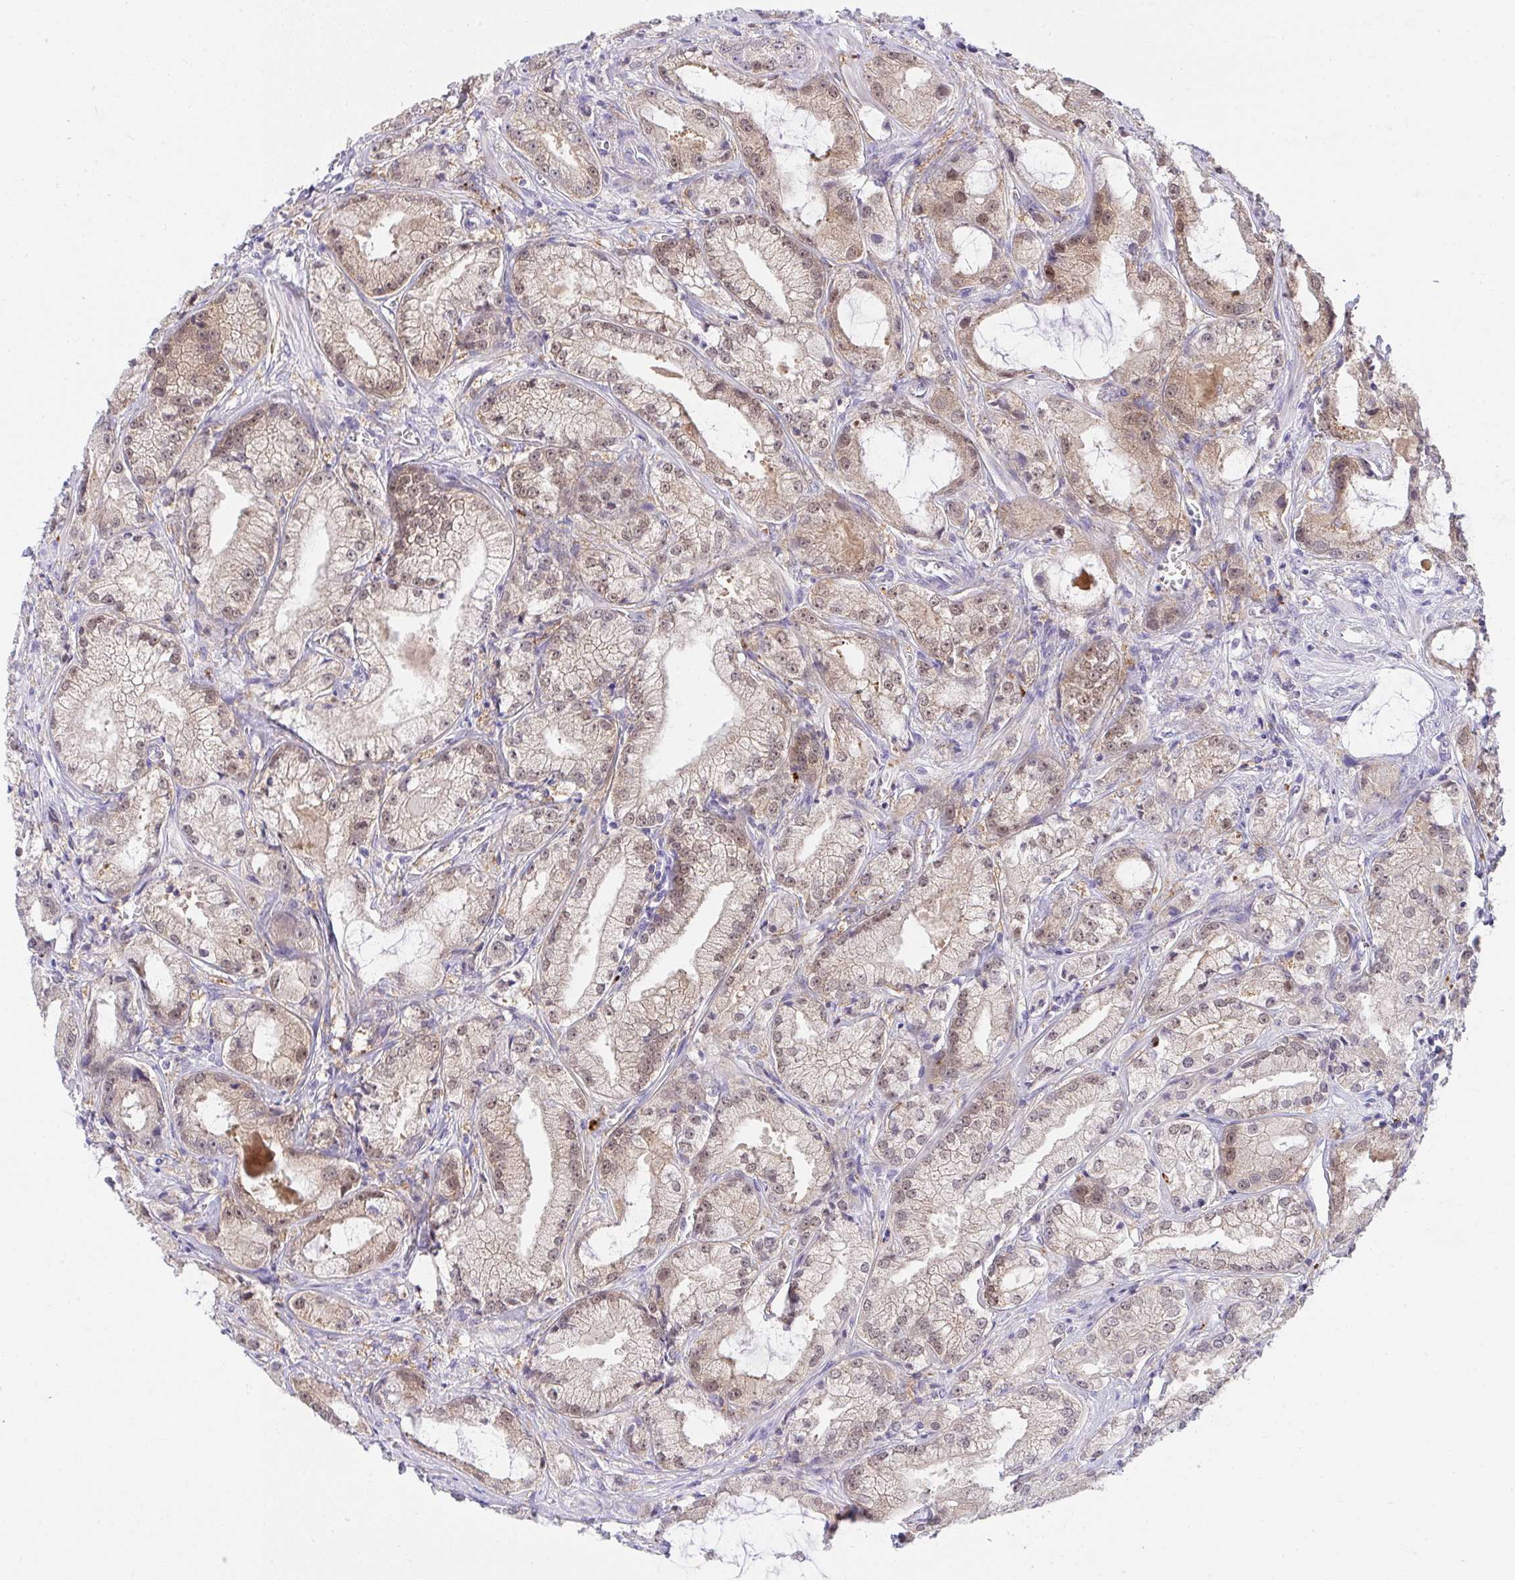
{"staining": {"intensity": "moderate", "quantity": ">75%", "location": "cytoplasmic/membranous,nuclear"}, "tissue": "prostate cancer", "cell_type": "Tumor cells", "image_type": "cancer", "snomed": [{"axis": "morphology", "description": "Adenocarcinoma, High grade"}, {"axis": "topography", "description": "Prostate"}], "caption": "A histopathology image of prostate high-grade adenocarcinoma stained for a protein shows moderate cytoplasmic/membranous and nuclear brown staining in tumor cells.", "gene": "HOXD12", "patient": {"sex": "male", "age": 64}}